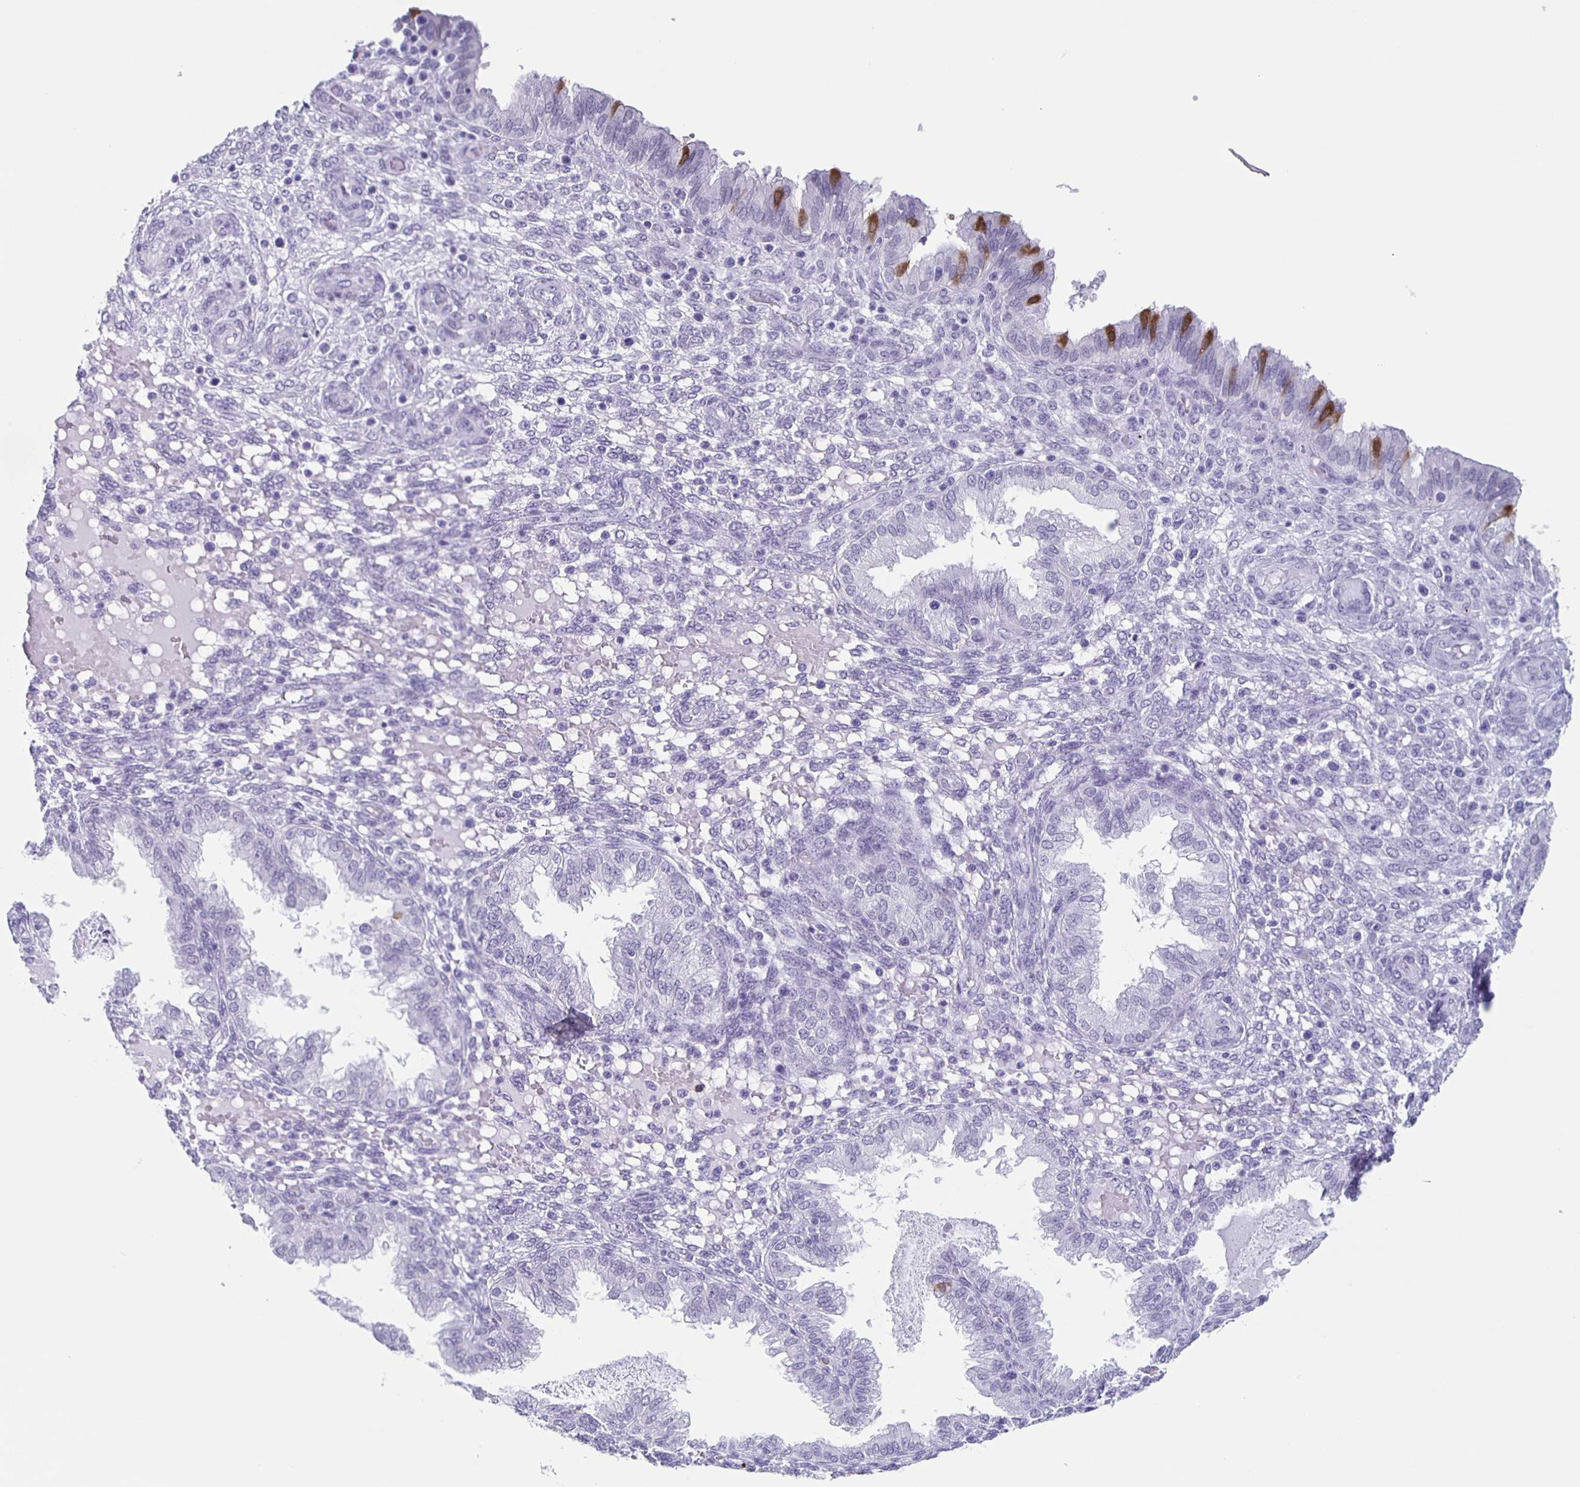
{"staining": {"intensity": "negative", "quantity": "none", "location": "none"}, "tissue": "endometrium", "cell_type": "Cells in endometrial stroma", "image_type": "normal", "snomed": [{"axis": "morphology", "description": "Normal tissue, NOS"}, {"axis": "topography", "description": "Endometrium"}], "caption": "Unremarkable endometrium was stained to show a protein in brown. There is no significant expression in cells in endometrial stroma. The staining was performed using DAB (3,3'-diaminobenzidine) to visualize the protein expression in brown, while the nuclei were stained in blue with hematoxylin (Magnification: 20x).", "gene": "TPPP", "patient": {"sex": "female", "age": 33}}